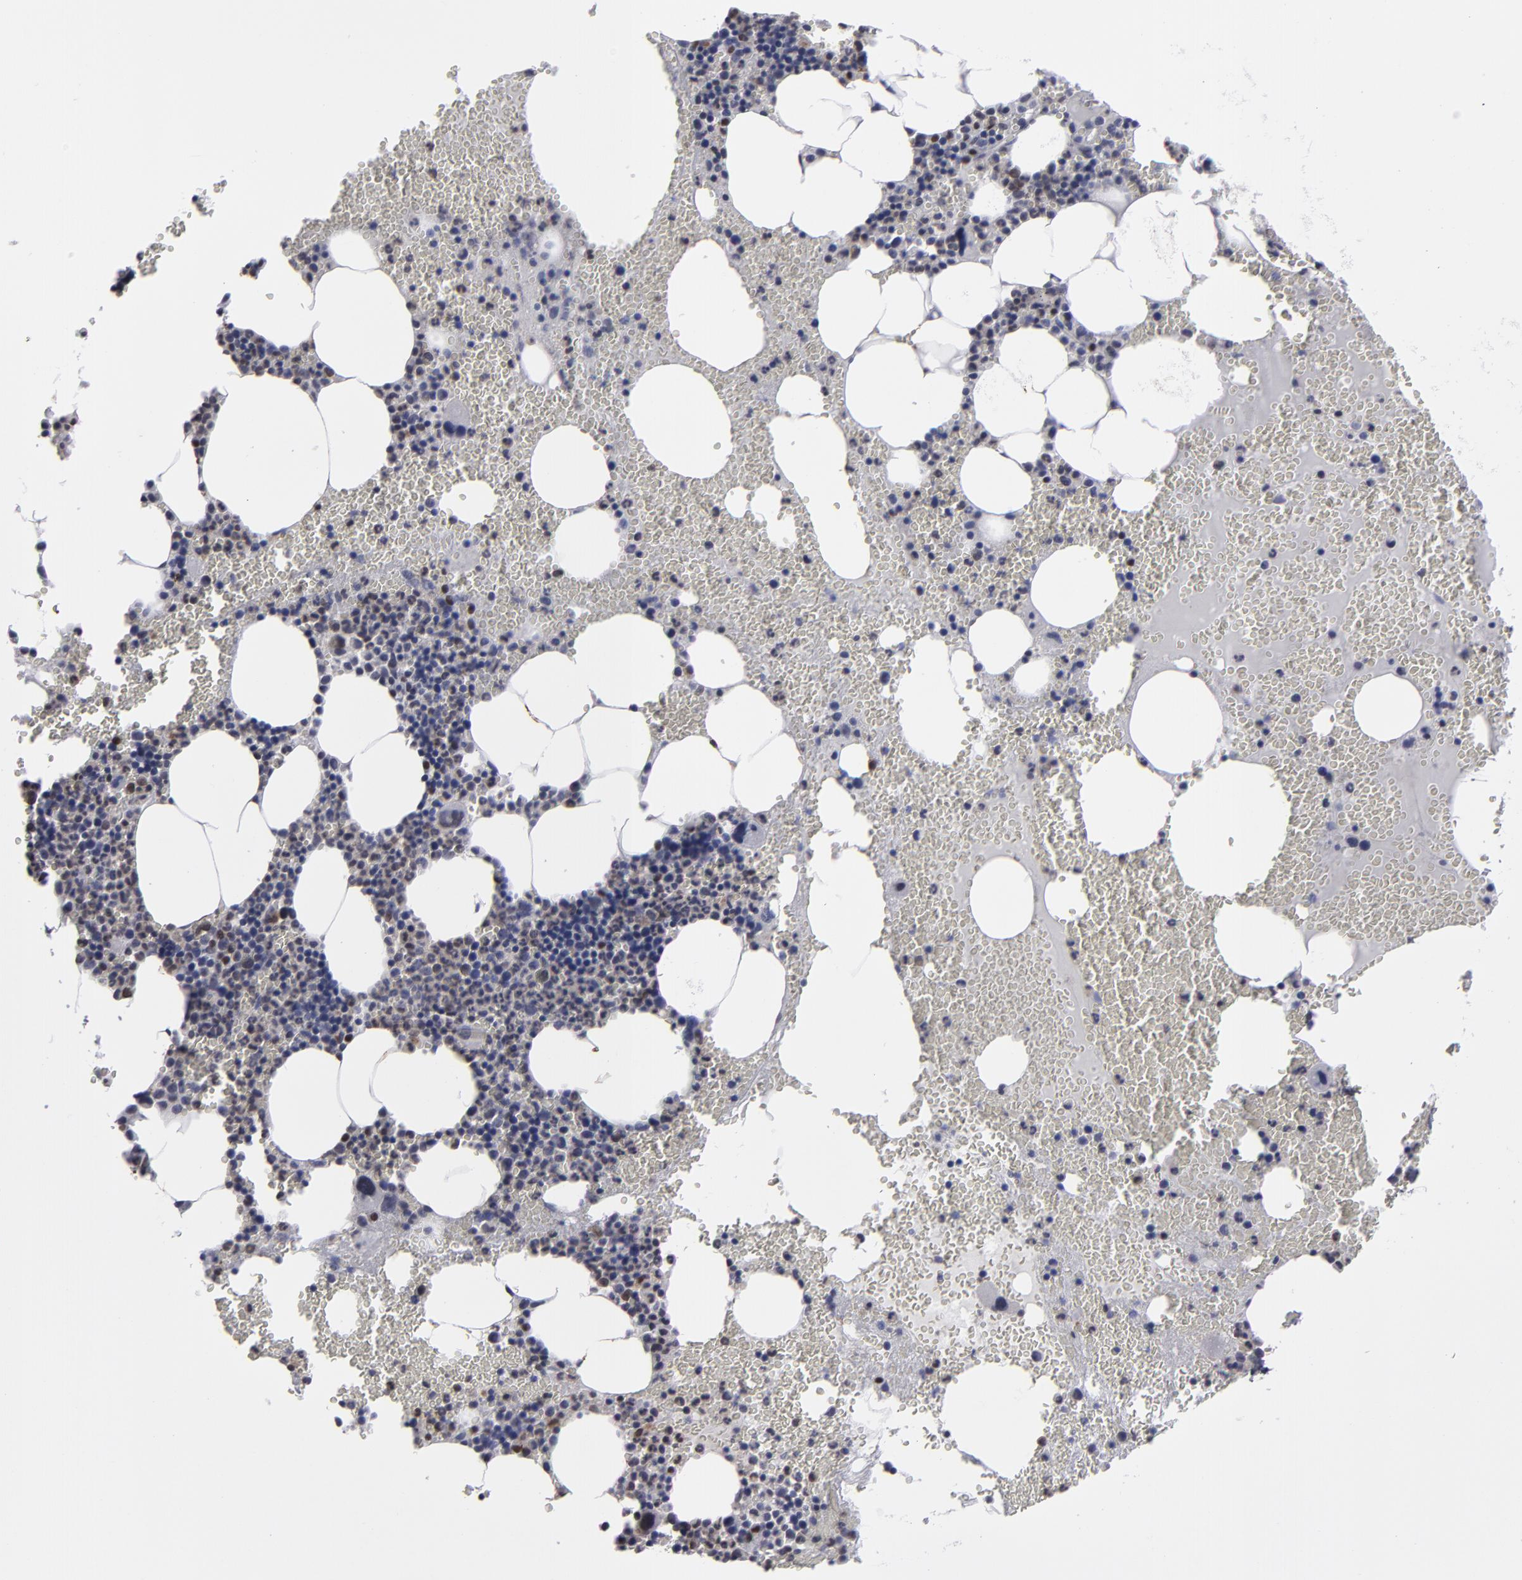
{"staining": {"intensity": "moderate", "quantity": "<25%", "location": "cytoplasmic/membranous,nuclear"}, "tissue": "bone marrow", "cell_type": "Hematopoietic cells", "image_type": "normal", "snomed": [{"axis": "morphology", "description": "Normal tissue, NOS"}, {"axis": "topography", "description": "Bone marrow"}], "caption": "Bone marrow stained with immunohistochemistry (IHC) displays moderate cytoplasmic/membranous,nuclear expression in approximately <25% of hematopoietic cells.", "gene": "GSR", "patient": {"sex": "male", "age": 82}}